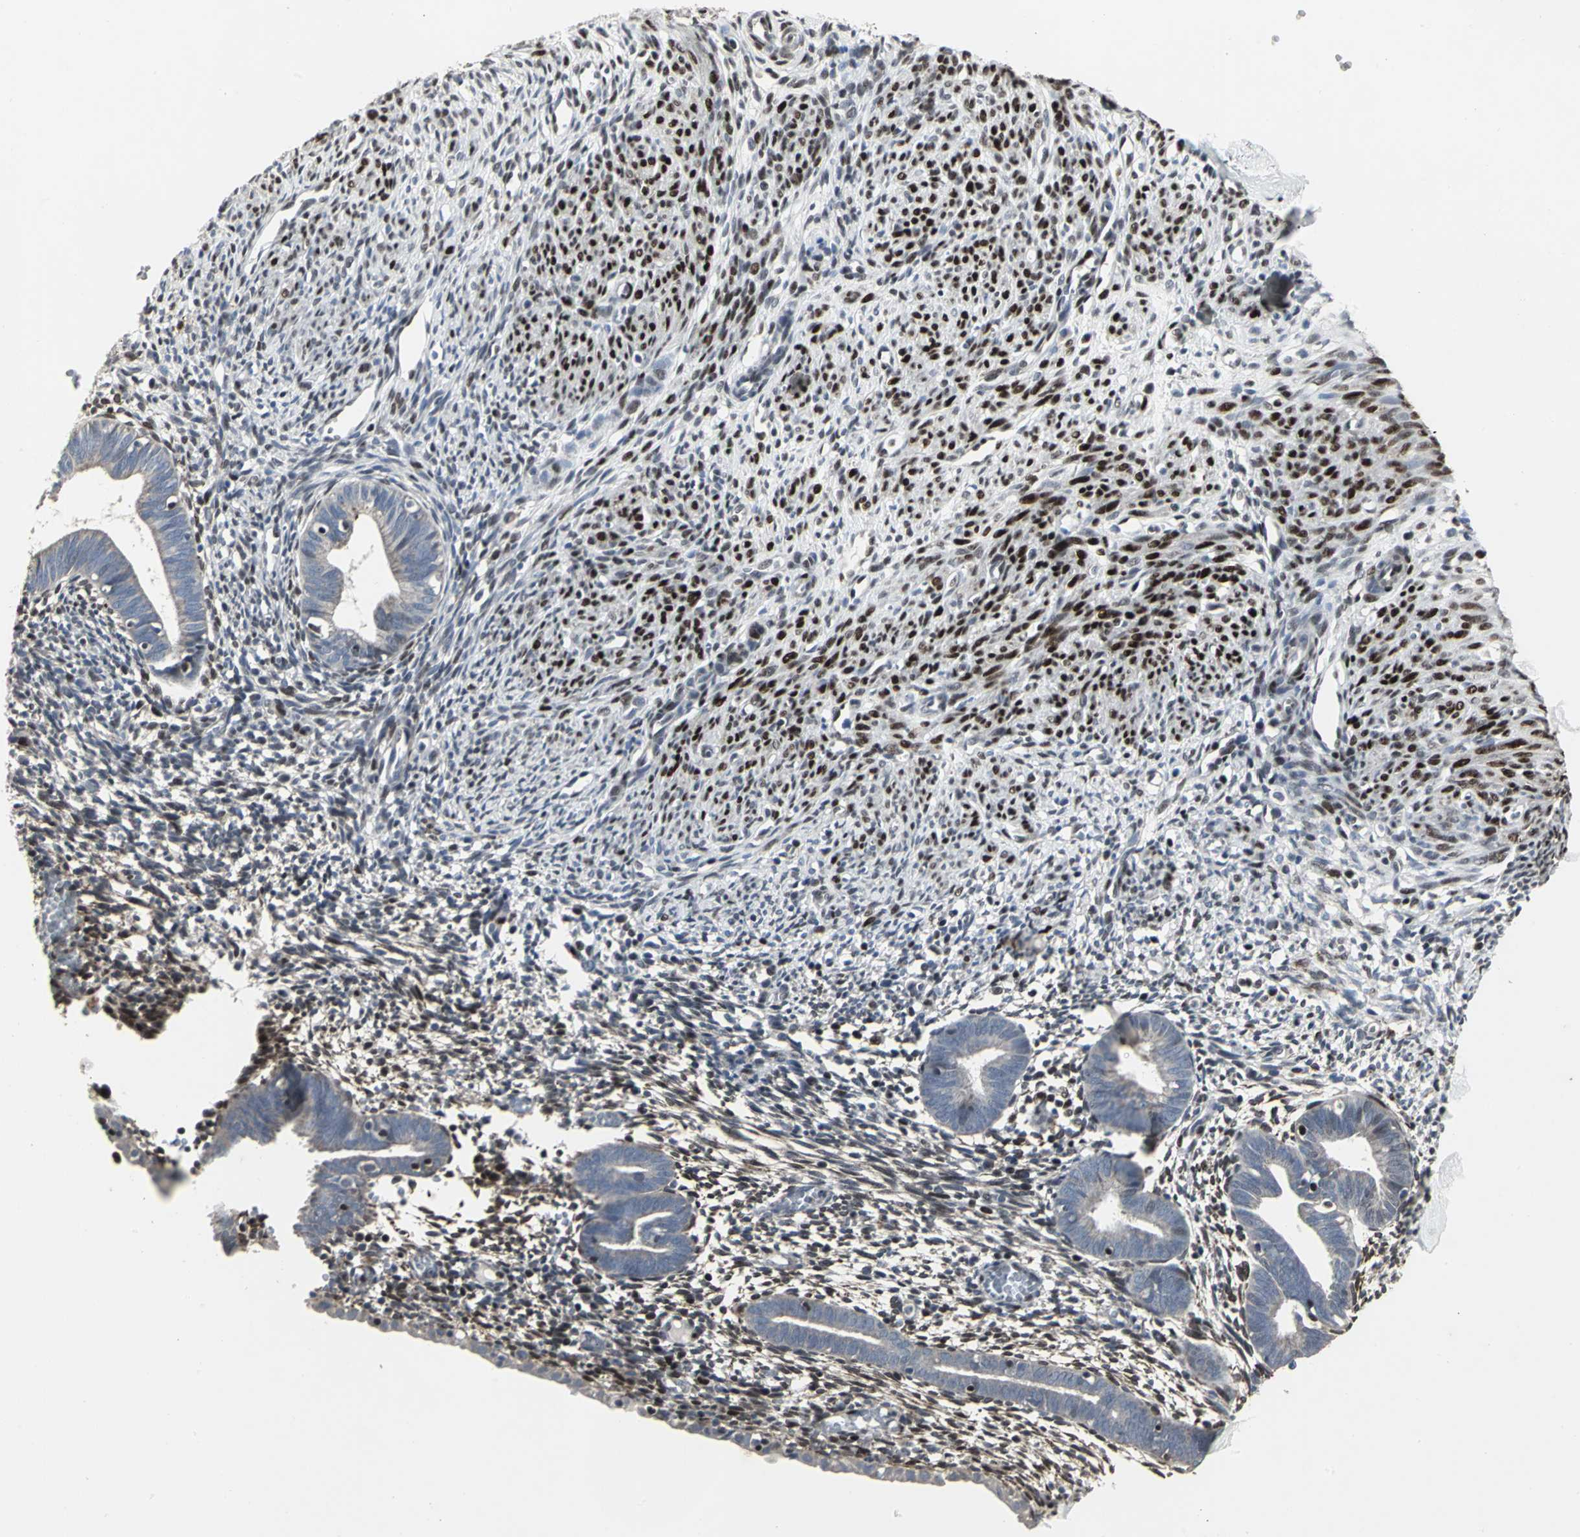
{"staining": {"intensity": "strong", "quantity": "25%-75%", "location": "nuclear"}, "tissue": "endometrium", "cell_type": "Cells in endometrial stroma", "image_type": "normal", "snomed": [{"axis": "morphology", "description": "Normal tissue, NOS"}, {"axis": "morphology", "description": "Atrophy, NOS"}, {"axis": "topography", "description": "Uterus"}, {"axis": "topography", "description": "Endometrium"}], "caption": "IHC image of benign human endometrium stained for a protein (brown), which displays high levels of strong nuclear expression in about 25%-75% of cells in endometrial stroma.", "gene": "SRF", "patient": {"sex": "female", "age": 68}}